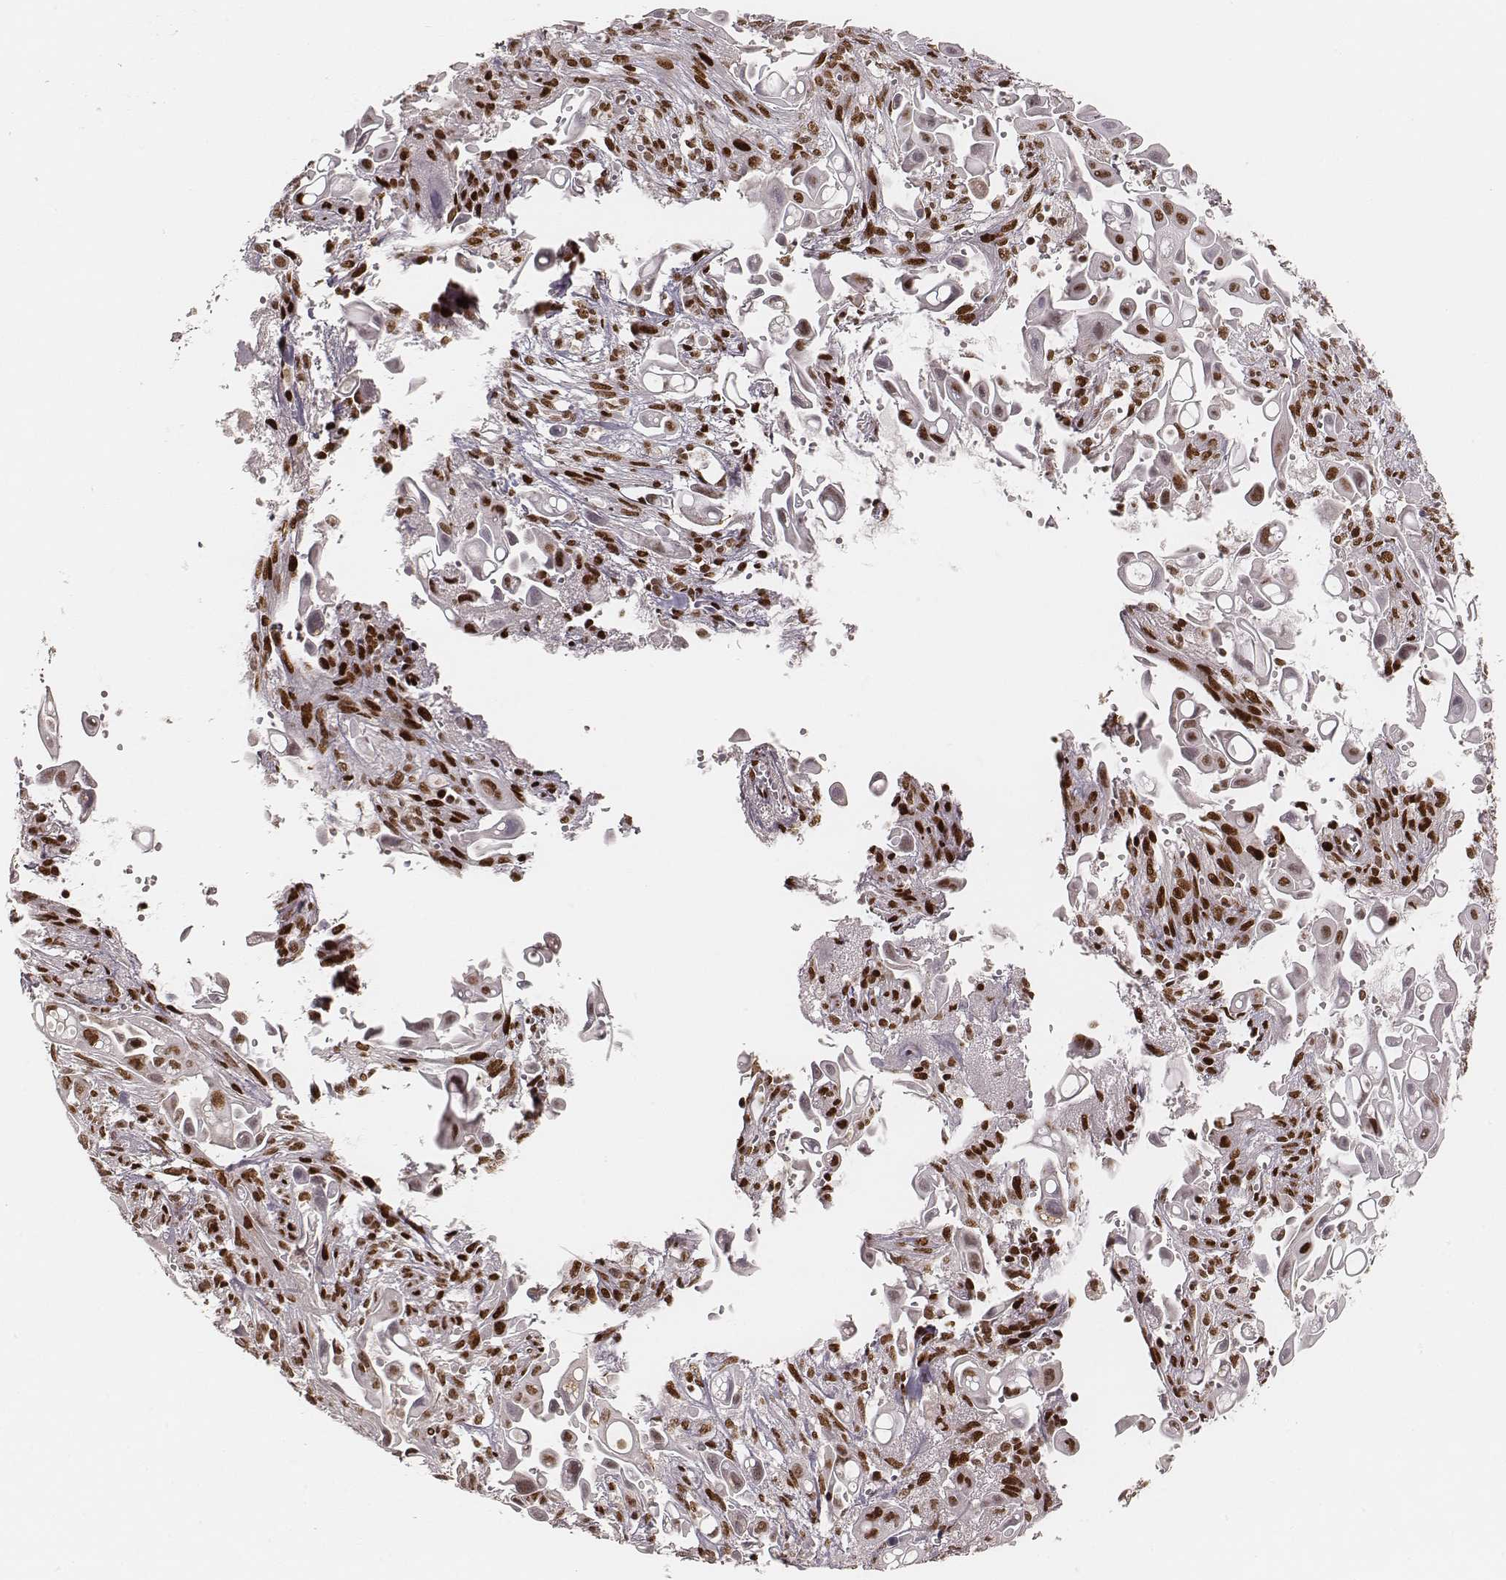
{"staining": {"intensity": "strong", "quantity": ">75%", "location": "nuclear"}, "tissue": "pancreatic cancer", "cell_type": "Tumor cells", "image_type": "cancer", "snomed": [{"axis": "morphology", "description": "Adenocarcinoma, NOS"}, {"axis": "topography", "description": "Pancreas"}], "caption": "Human pancreatic cancer stained with a protein marker reveals strong staining in tumor cells.", "gene": "HNRNPC", "patient": {"sex": "male", "age": 50}}